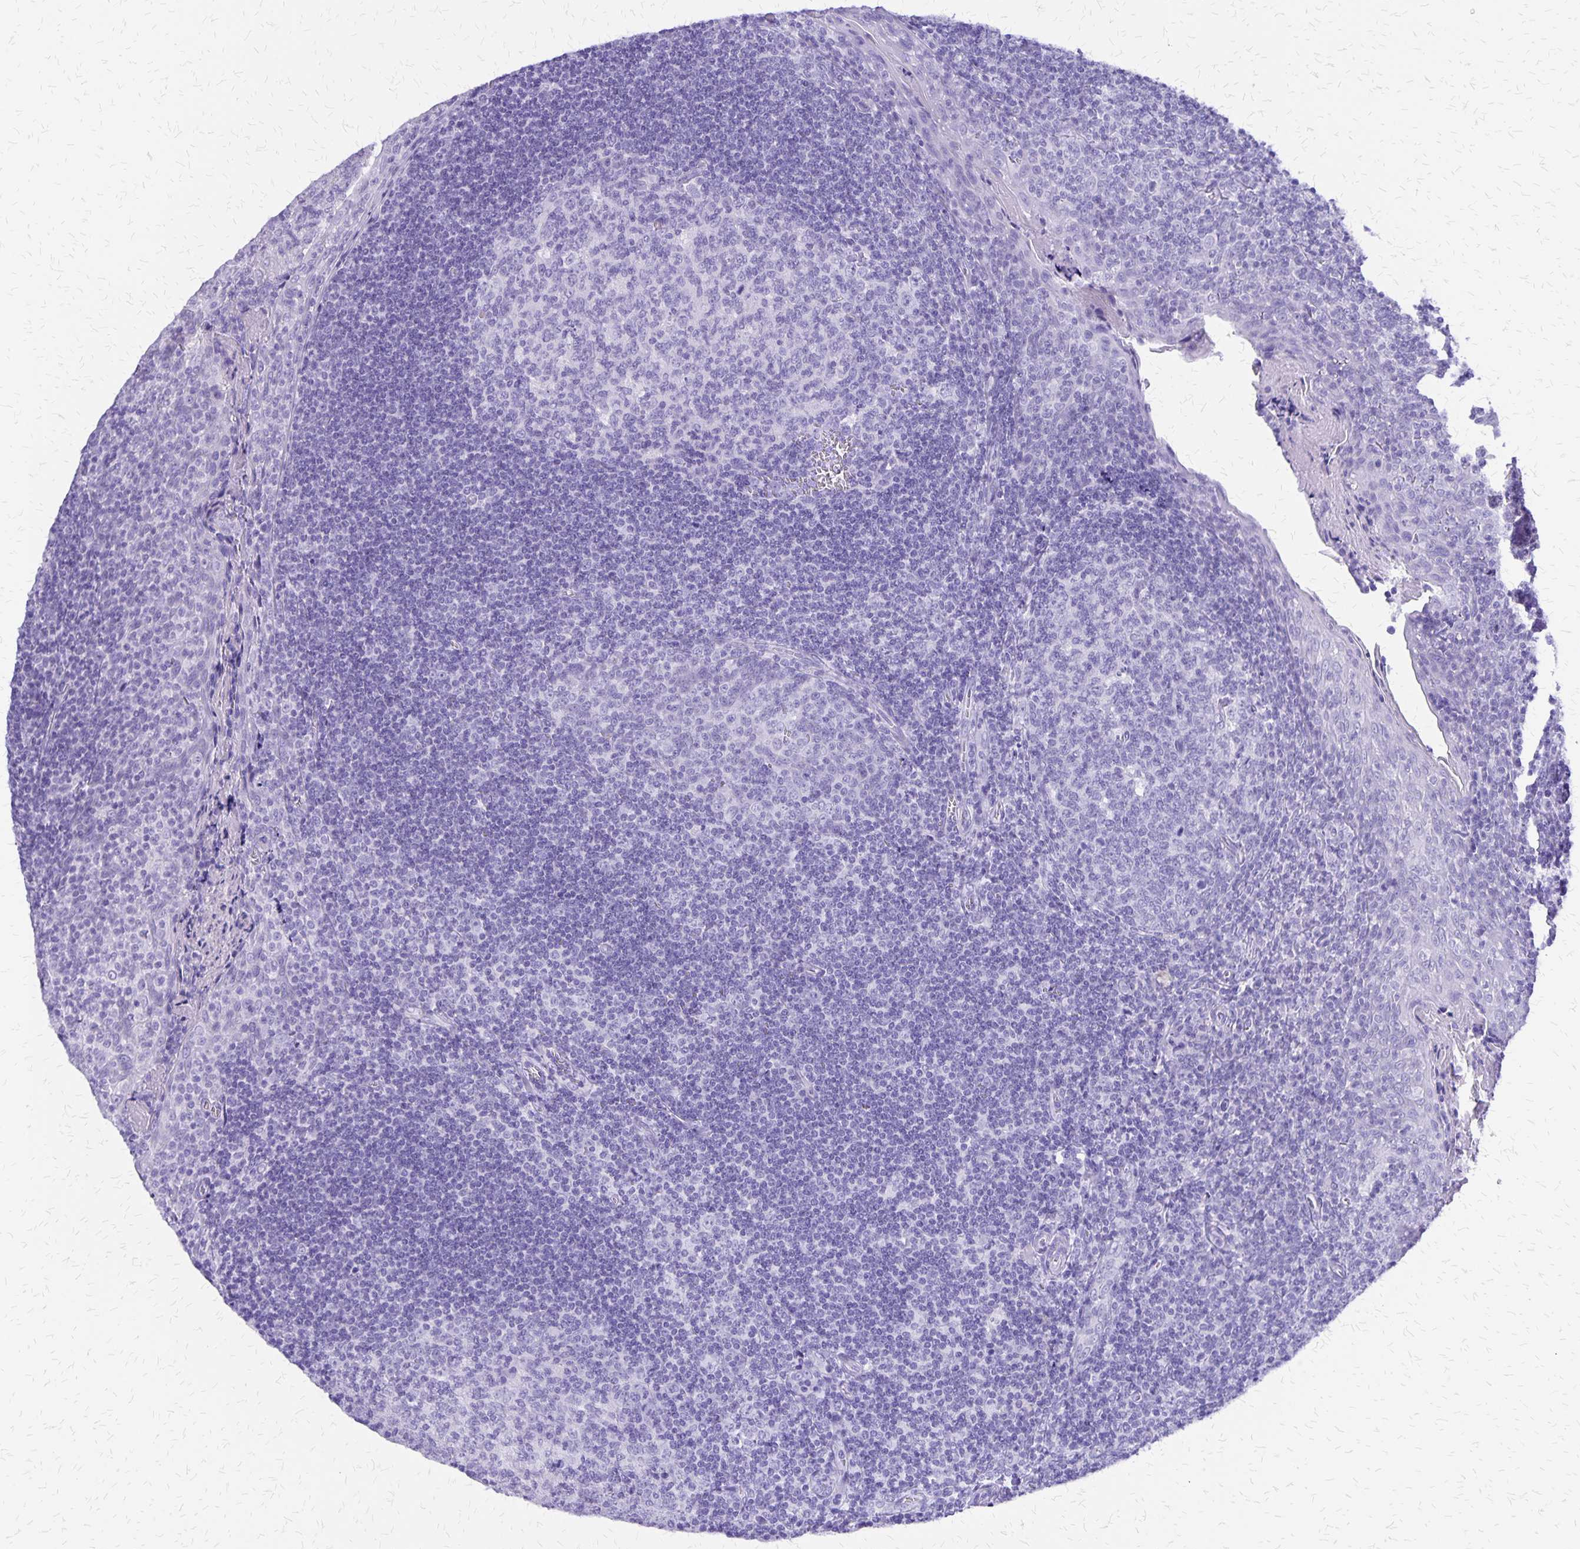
{"staining": {"intensity": "negative", "quantity": "none", "location": "none"}, "tissue": "tonsil", "cell_type": "Germinal center cells", "image_type": "normal", "snomed": [{"axis": "morphology", "description": "Normal tissue, NOS"}, {"axis": "morphology", "description": "Inflammation, NOS"}, {"axis": "topography", "description": "Tonsil"}], "caption": "Immunohistochemistry of normal human tonsil demonstrates no staining in germinal center cells.", "gene": "SLC13A2", "patient": {"sex": "female", "age": 31}}